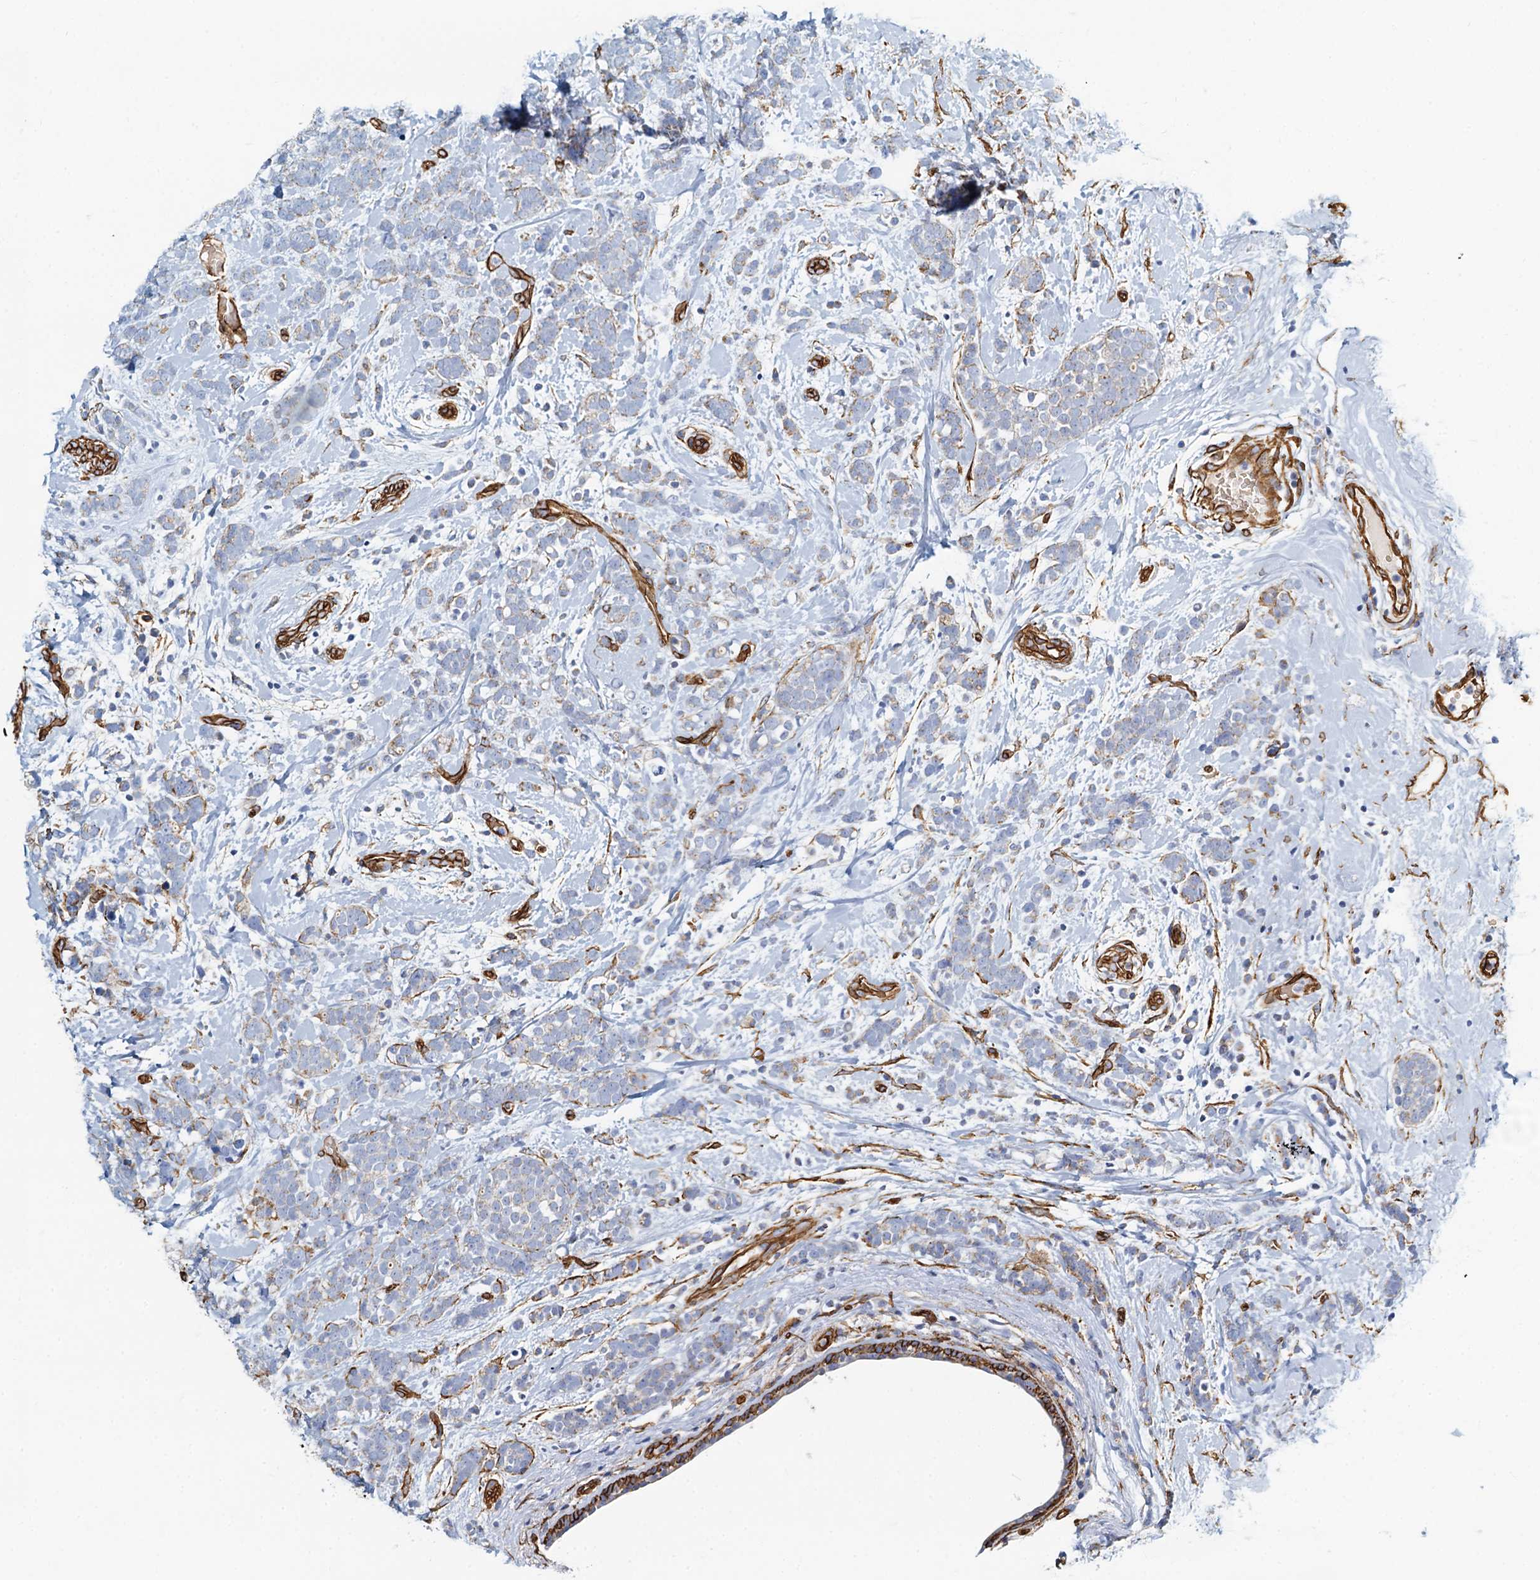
{"staining": {"intensity": "negative", "quantity": "none", "location": "none"}, "tissue": "breast cancer", "cell_type": "Tumor cells", "image_type": "cancer", "snomed": [{"axis": "morphology", "description": "Lobular carcinoma"}, {"axis": "topography", "description": "Breast"}], "caption": "Tumor cells show no significant expression in breast lobular carcinoma. (DAB (3,3'-diaminobenzidine) immunohistochemistry, high magnification).", "gene": "DGKG", "patient": {"sex": "female", "age": 58}}